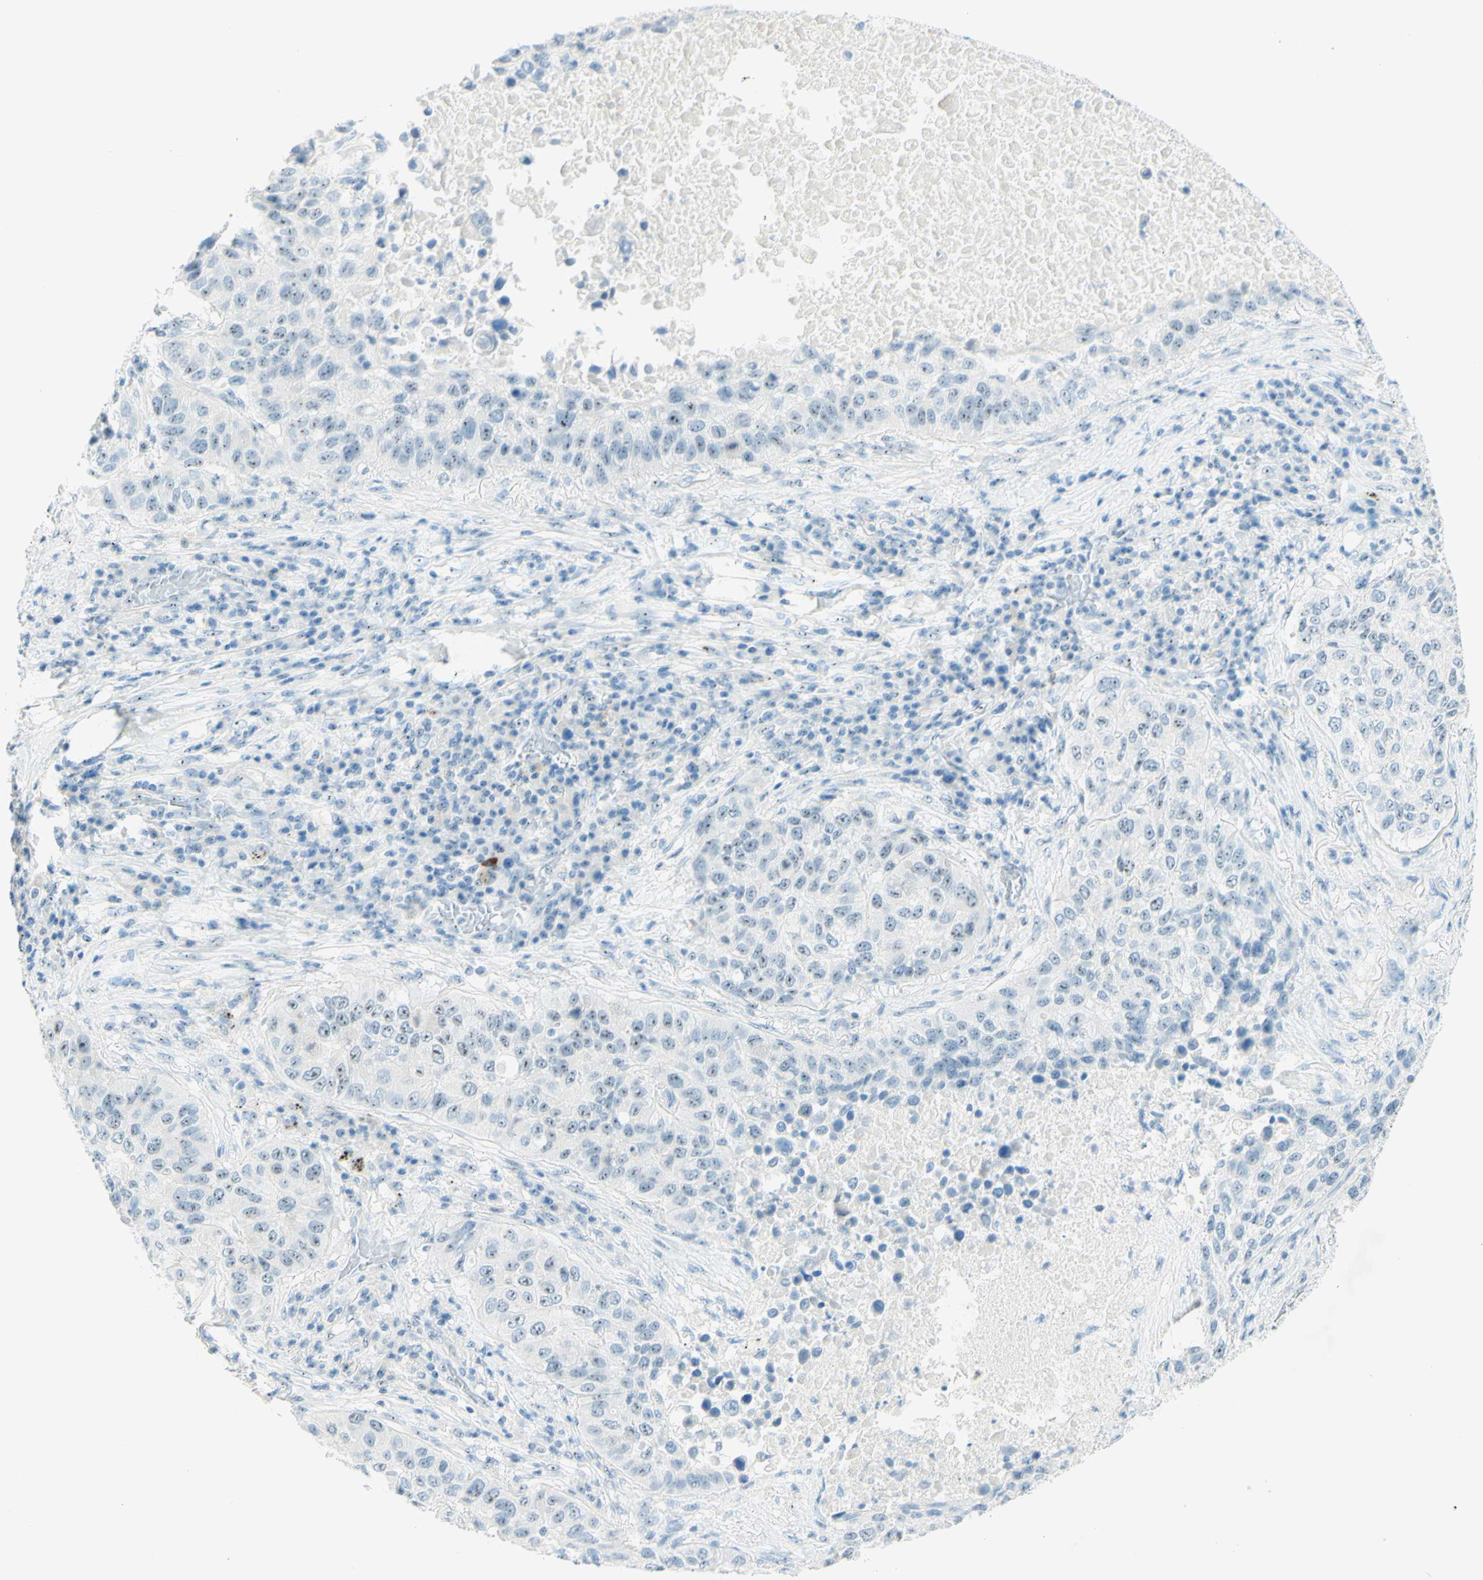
{"staining": {"intensity": "negative", "quantity": "none", "location": "none"}, "tissue": "lung cancer", "cell_type": "Tumor cells", "image_type": "cancer", "snomed": [{"axis": "morphology", "description": "Squamous cell carcinoma, NOS"}, {"axis": "topography", "description": "Lung"}], "caption": "The immunohistochemistry photomicrograph has no significant positivity in tumor cells of lung squamous cell carcinoma tissue.", "gene": "FMR1NB", "patient": {"sex": "male", "age": 57}}